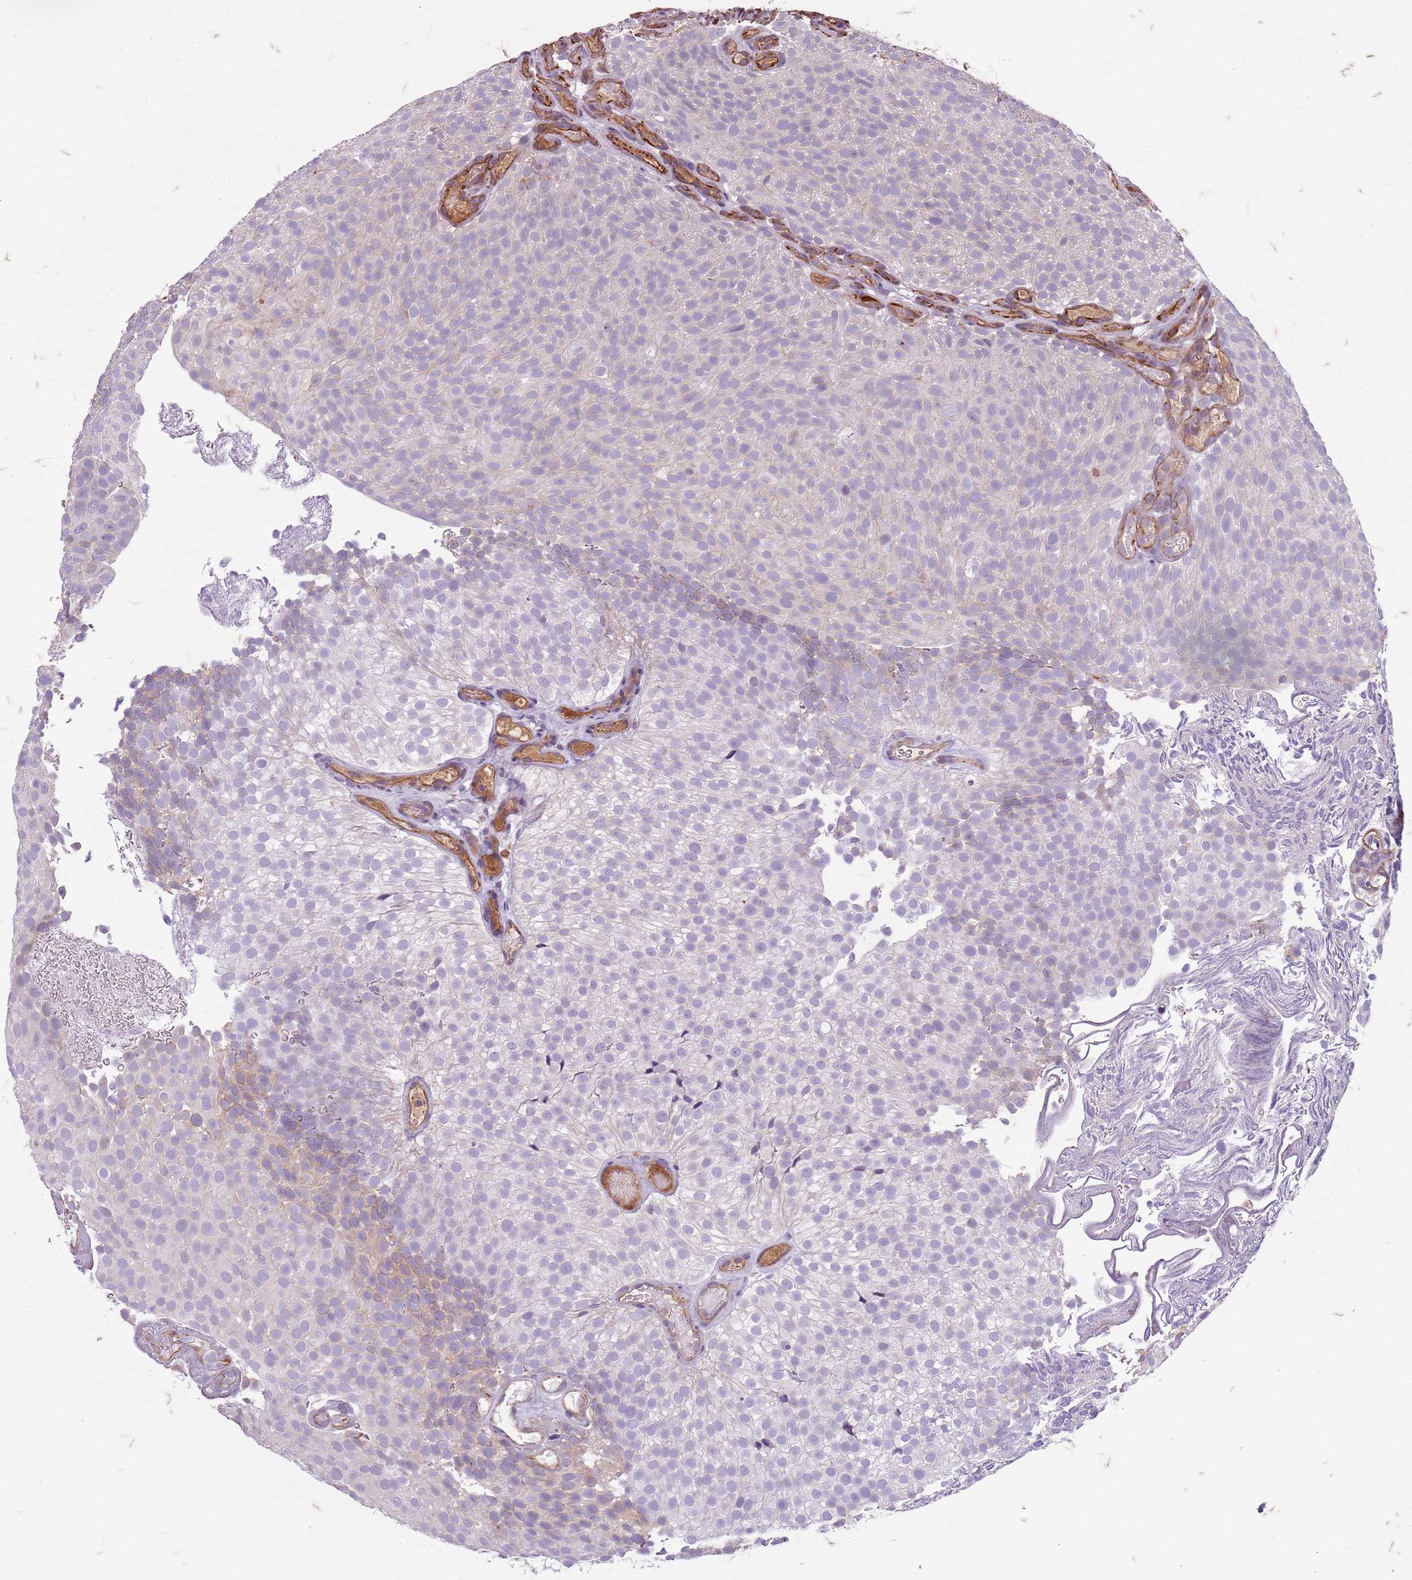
{"staining": {"intensity": "negative", "quantity": "none", "location": "none"}, "tissue": "urothelial cancer", "cell_type": "Tumor cells", "image_type": "cancer", "snomed": [{"axis": "morphology", "description": "Urothelial carcinoma, Low grade"}, {"axis": "topography", "description": "Urinary bladder"}], "caption": "Tumor cells are negative for protein expression in human urothelial cancer.", "gene": "TAS2R38", "patient": {"sex": "male", "age": 78}}